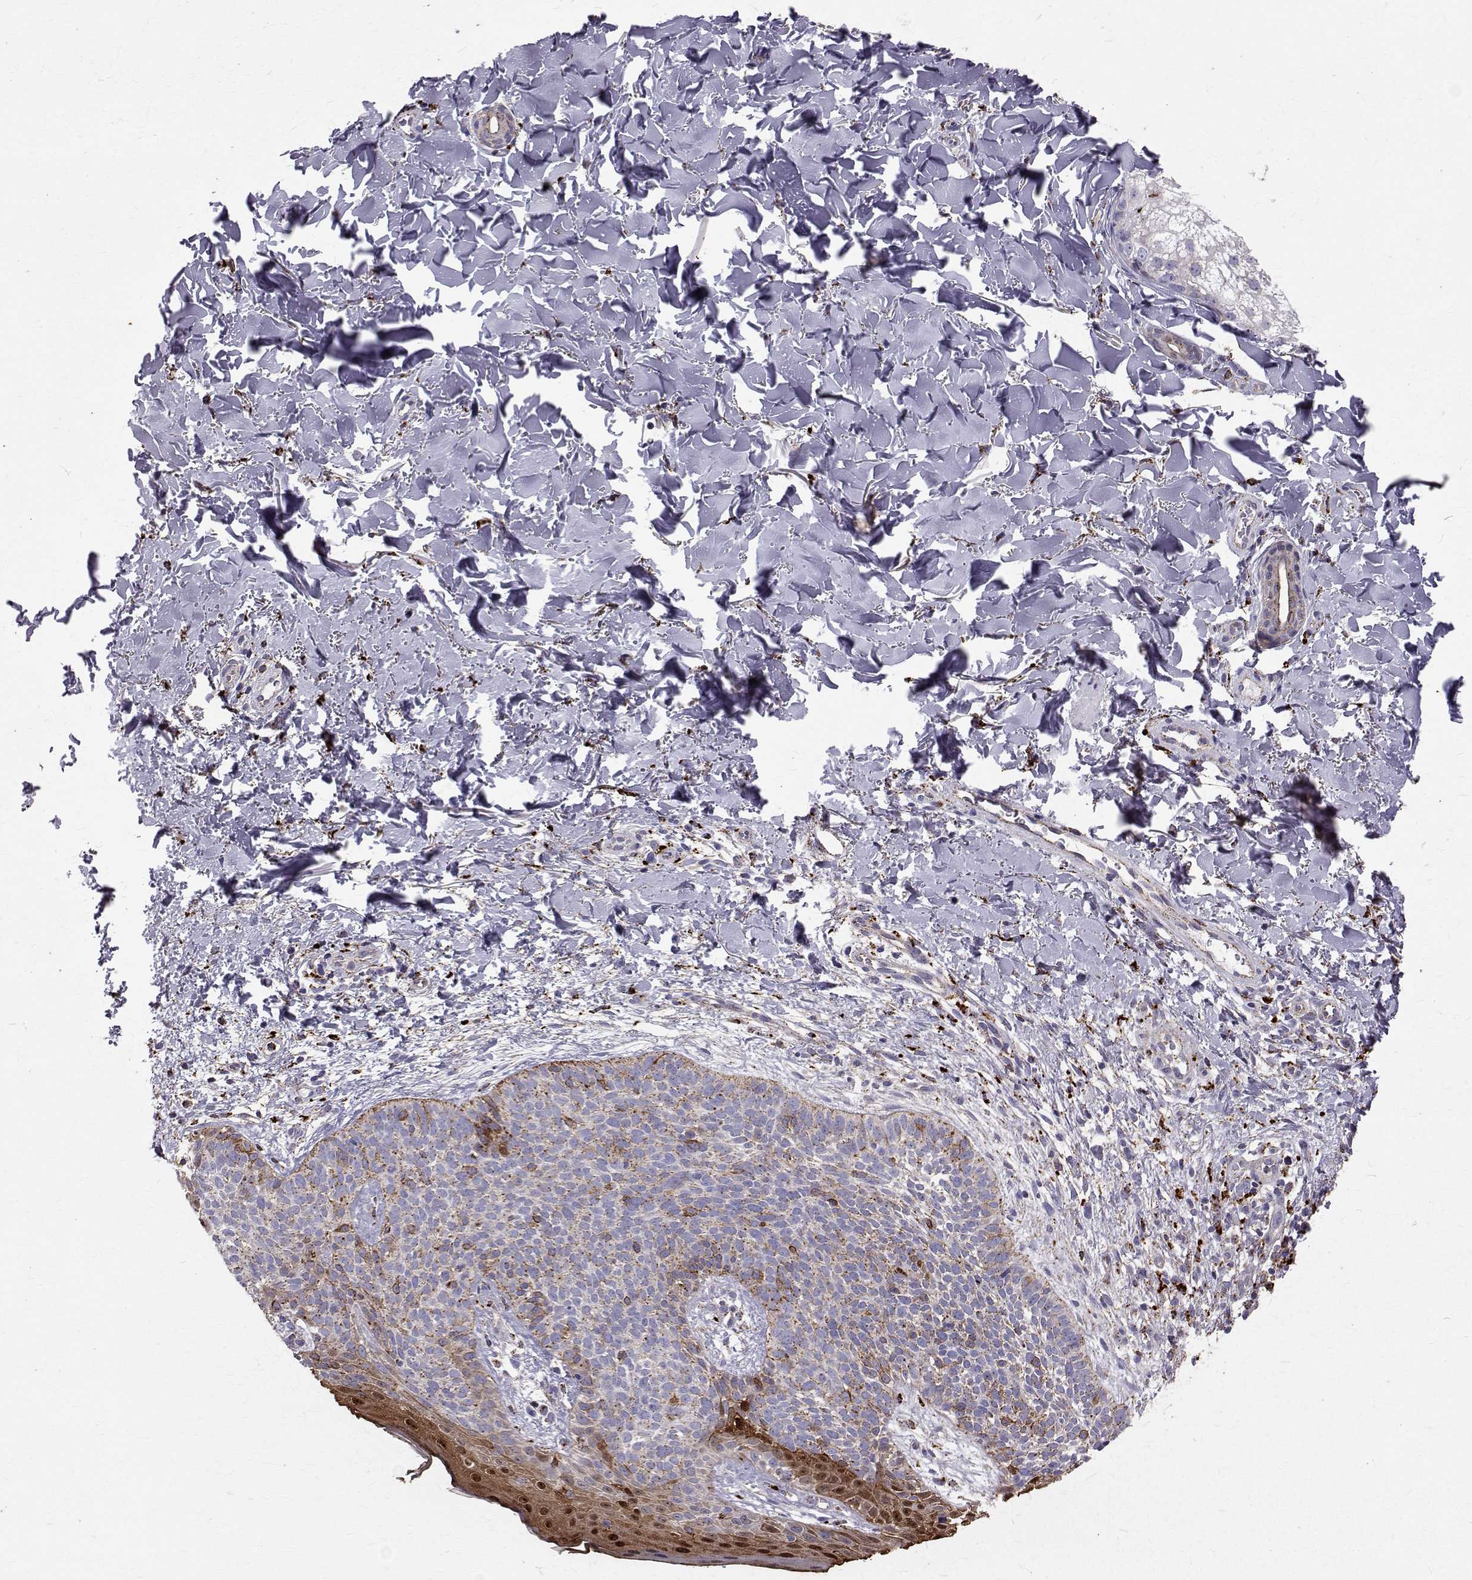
{"staining": {"intensity": "moderate", "quantity": "25%-75%", "location": "cytoplasmic/membranous"}, "tissue": "skin cancer", "cell_type": "Tumor cells", "image_type": "cancer", "snomed": [{"axis": "morphology", "description": "Basal cell carcinoma"}, {"axis": "topography", "description": "Skin"}], "caption": "DAB immunohistochemical staining of human basal cell carcinoma (skin) shows moderate cytoplasmic/membranous protein expression in approximately 25%-75% of tumor cells.", "gene": "TPP1", "patient": {"sex": "male", "age": 57}}